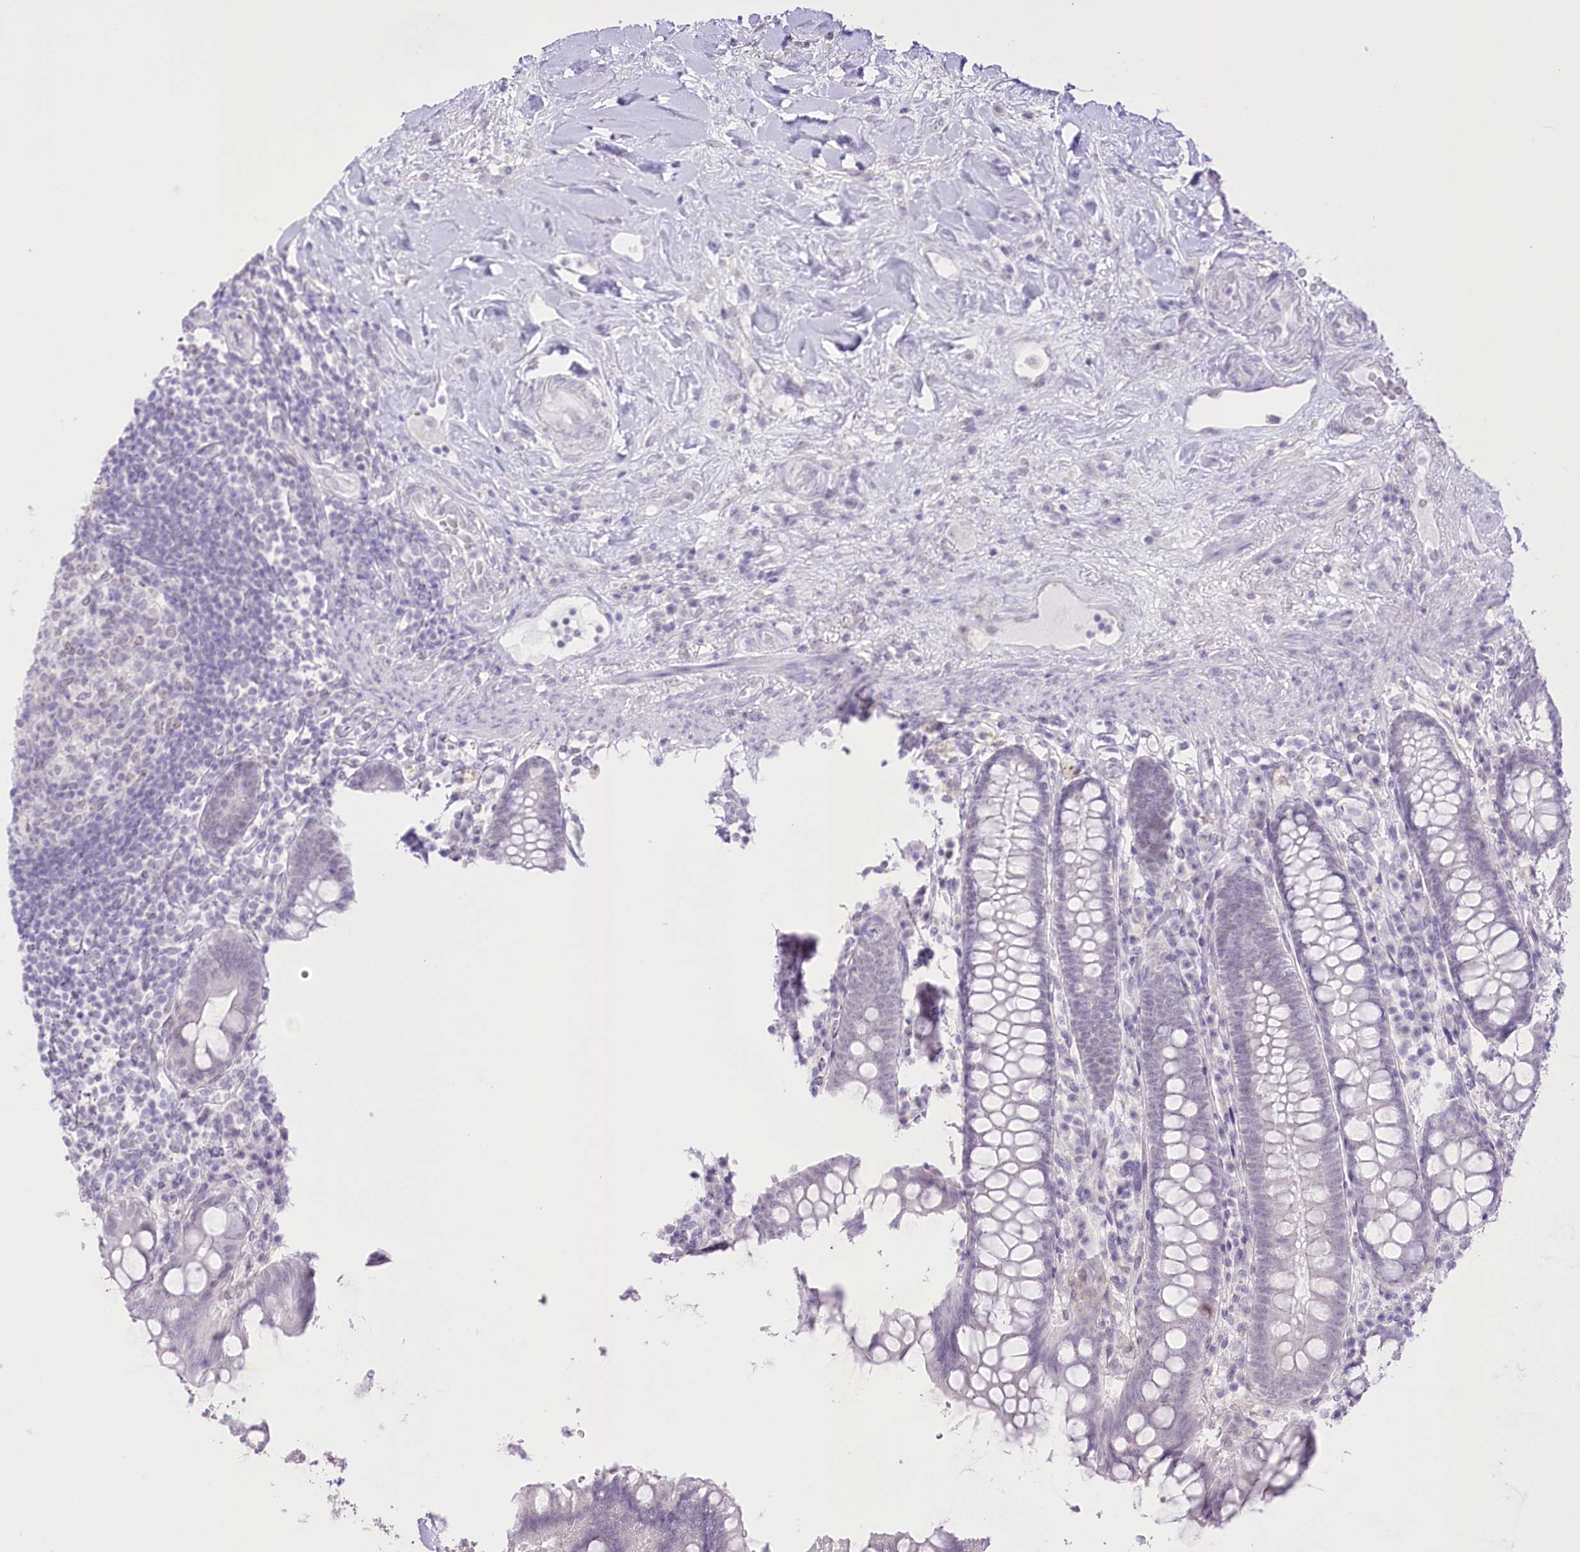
{"staining": {"intensity": "negative", "quantity": "none", "location": "none"}, "tissue": "colon", "cell_type": "Endothelial cells", "image_type": "normal", "snomed": [{"axis": "morphology", "description": "Normal tissue, NOS"}, {"axis": "topography", "description": "Colon"}], "caption": "IHC histopathology image of benign colon: human colon stained with DAB reveals no significant protein positivity in endothelial cells.", "gene": "SLC39A10", "patient": {"sex": "female", "age": 79}}